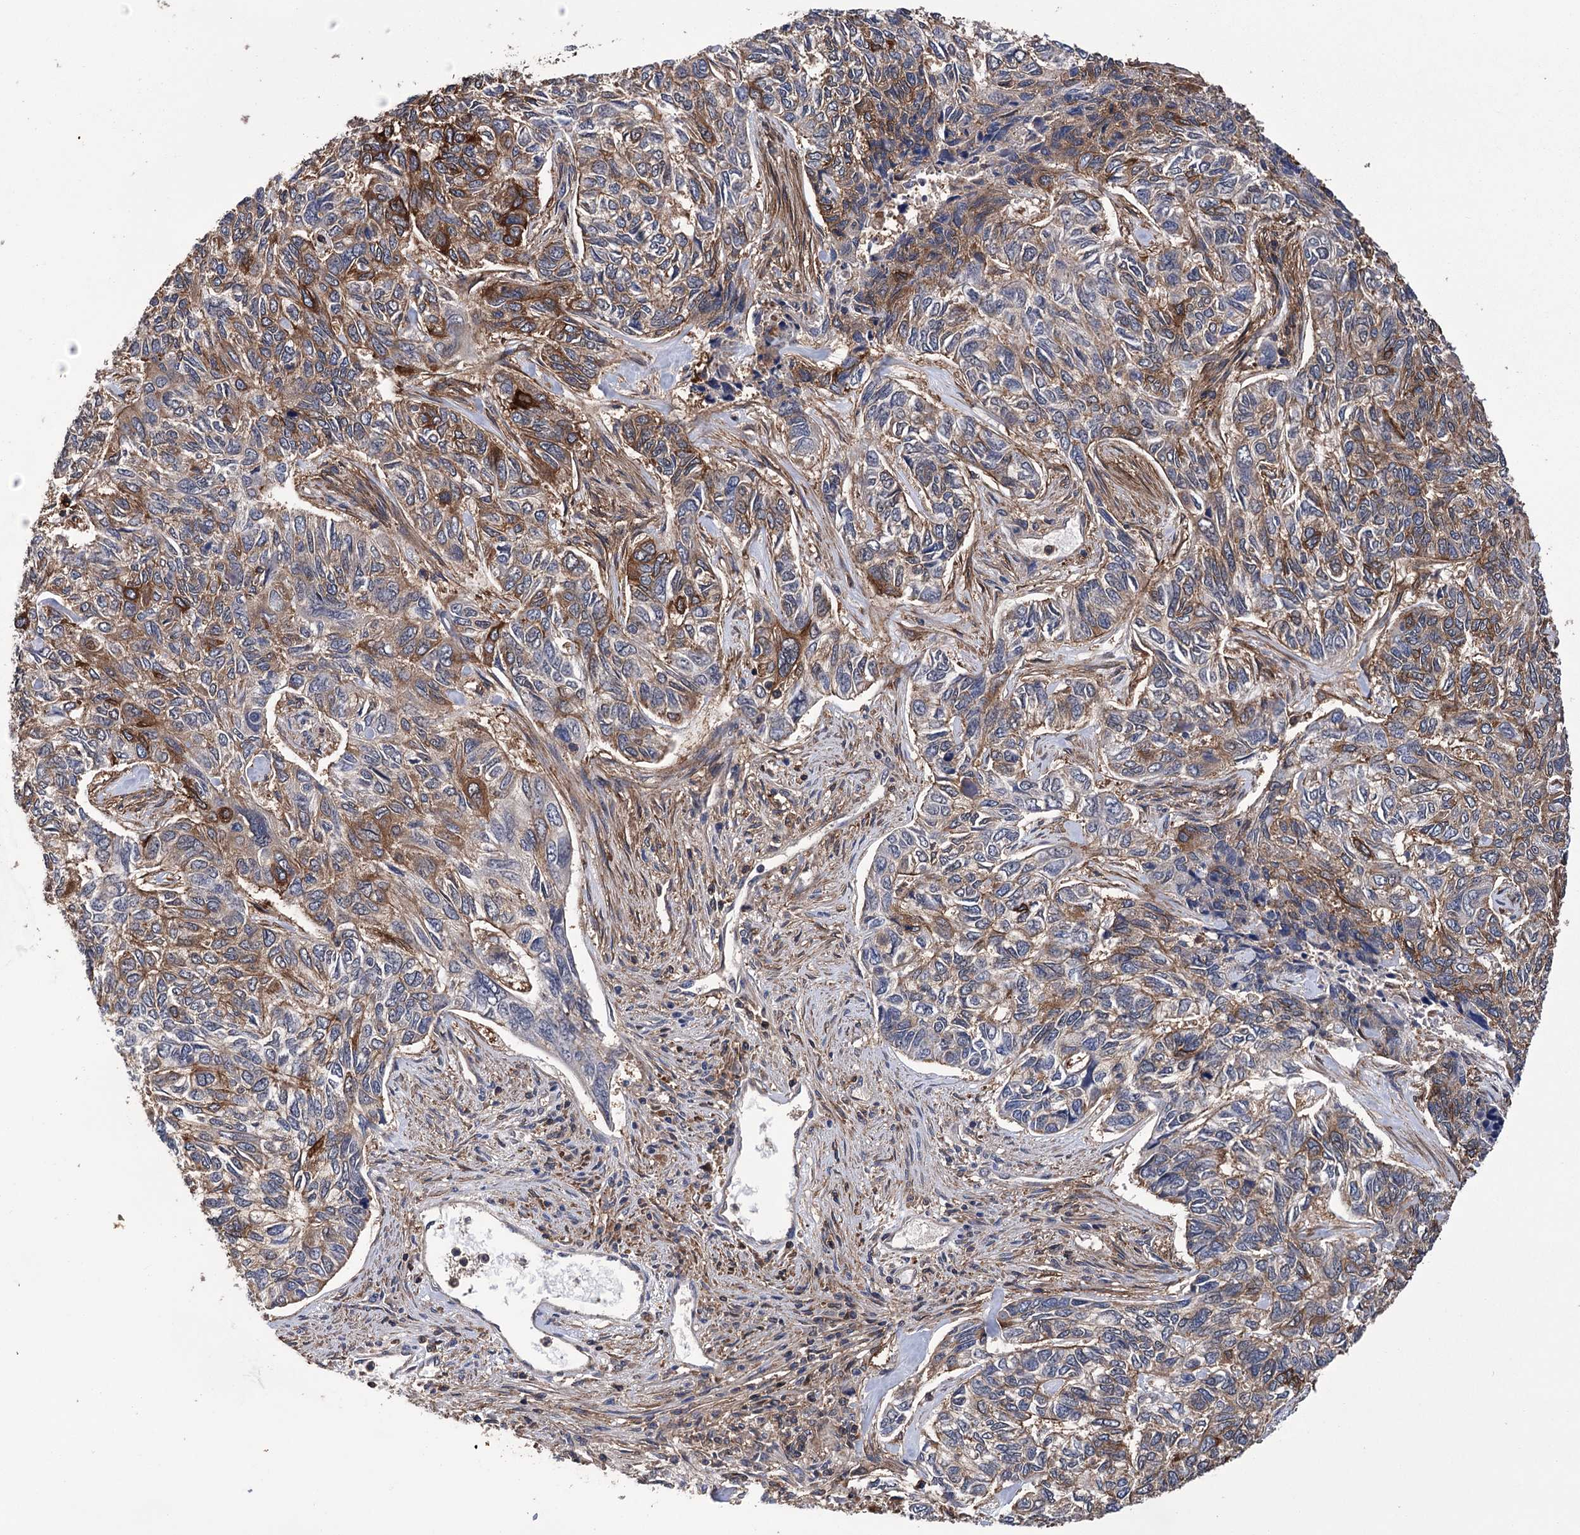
{"staining": {"intensity": "moderate", "quantity": "<25%", "location": "cytoplasmic/membranous"}, "tissue": "skin cancer", "cell_type": "Tumor cells", "image_type": "cancer", "snomed": [{"axis": "morphology", "description": "Basal cell carcinoma"}, {"axis": "topography", "description": "Skin"}], "caption": "A high-resolution photomicrograph shows immunohistochemistry (IHC) staining of basal cell carcinoma (skin), which exhibits moderate cytoplasmic/membranous expression in approximately <25% of tumor cells.", "gene": "DPP3", "patient": {"sex": "female", "age": 65}}